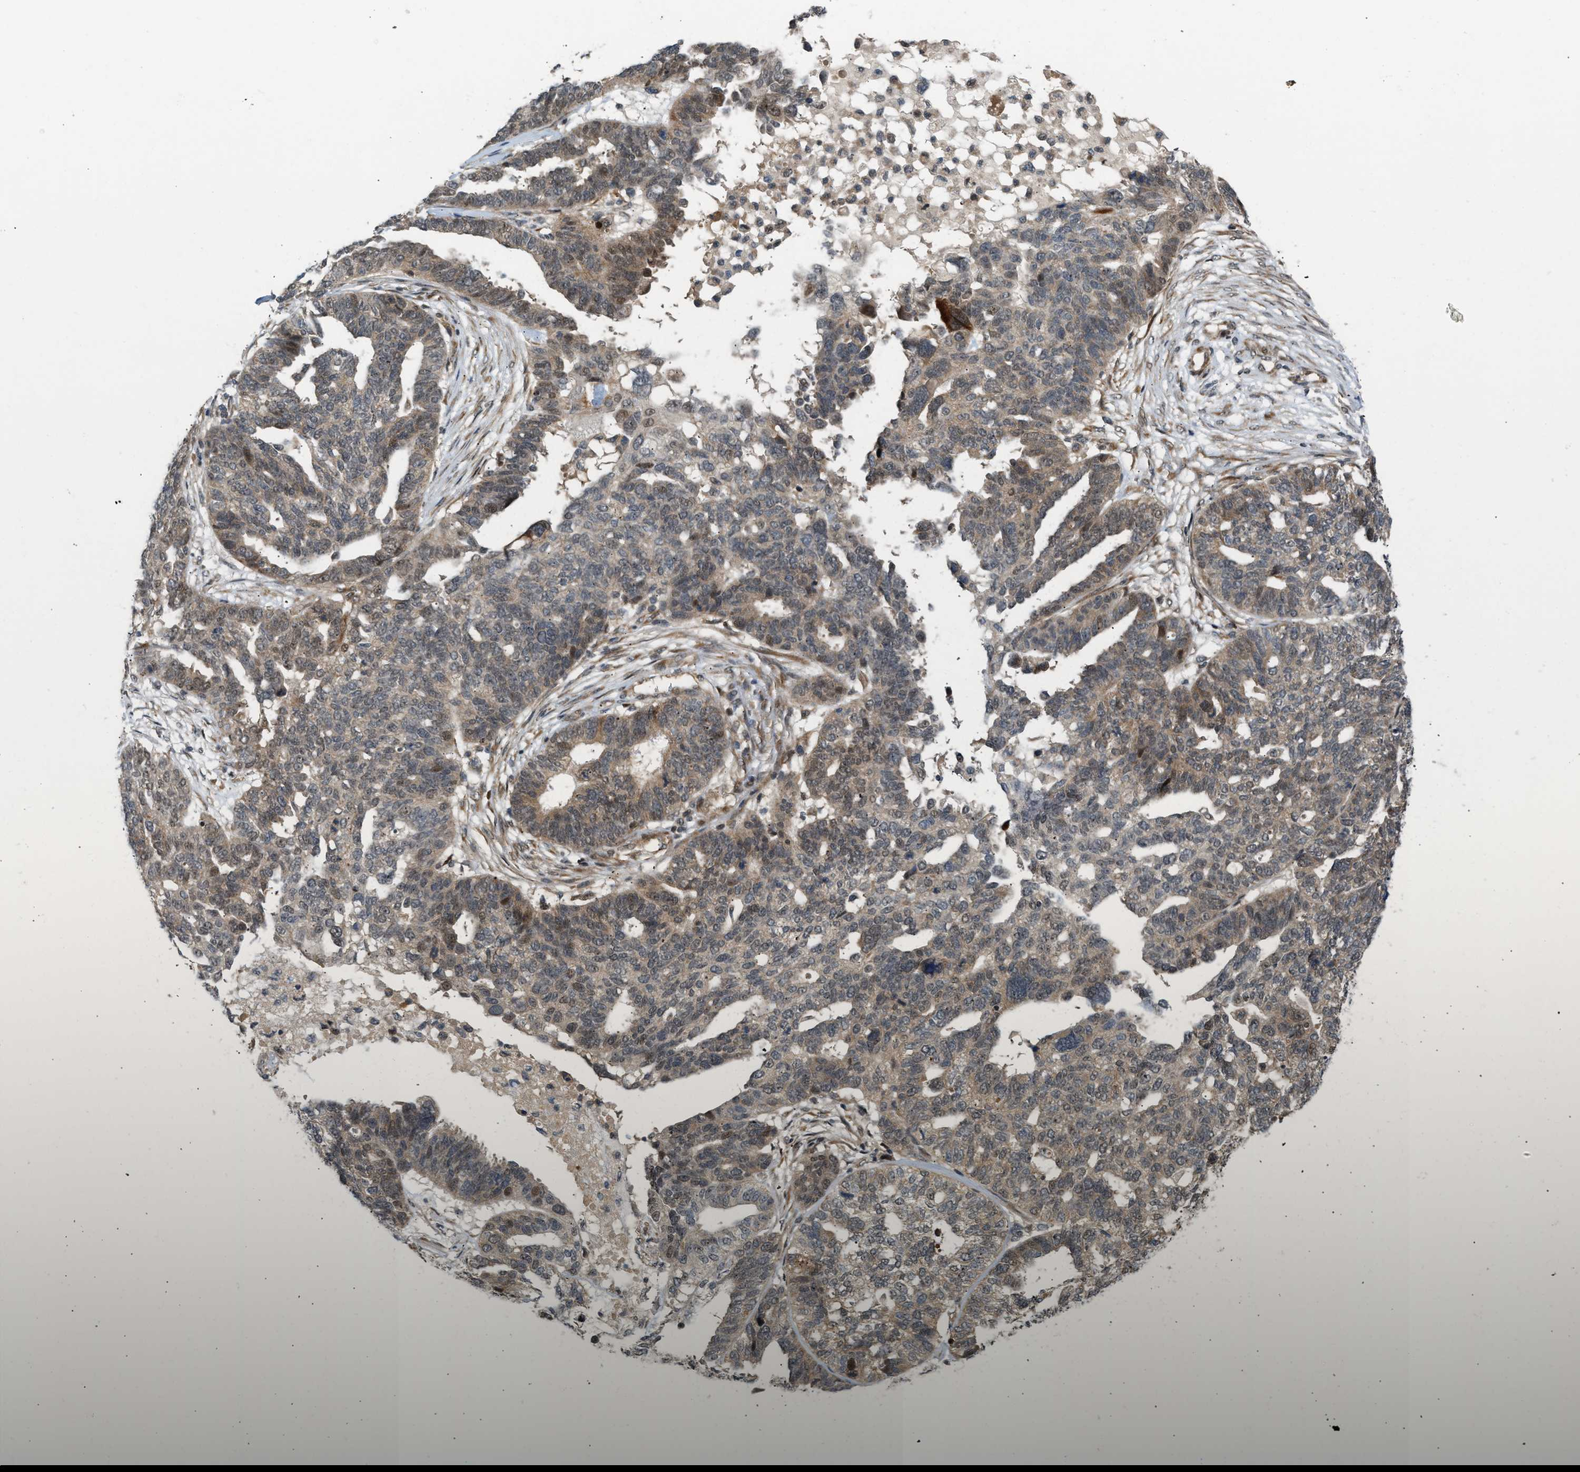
{"staining": {"intensity": "weak", "quantity": "25%-75%", "location": "cytoplasmic/membranous"}, "tissue": "ovarian cancer", "cell_type": "Tumor cells", "image_type": "cancer", "snomed": [{"axis": "morphology", "description": "Cystadenocarcinoma, serous, NOS"}, {"axis": "topography", "description": "Ovary"}], "caption": "A brown stain highlights weak cytoplasmic/membranous staining of a protein in ovarian cancer (serous cystadenocarcinoma) tumor cells.", "gene": "BAG1", "patient": {"sex": "female", "age": 59}}